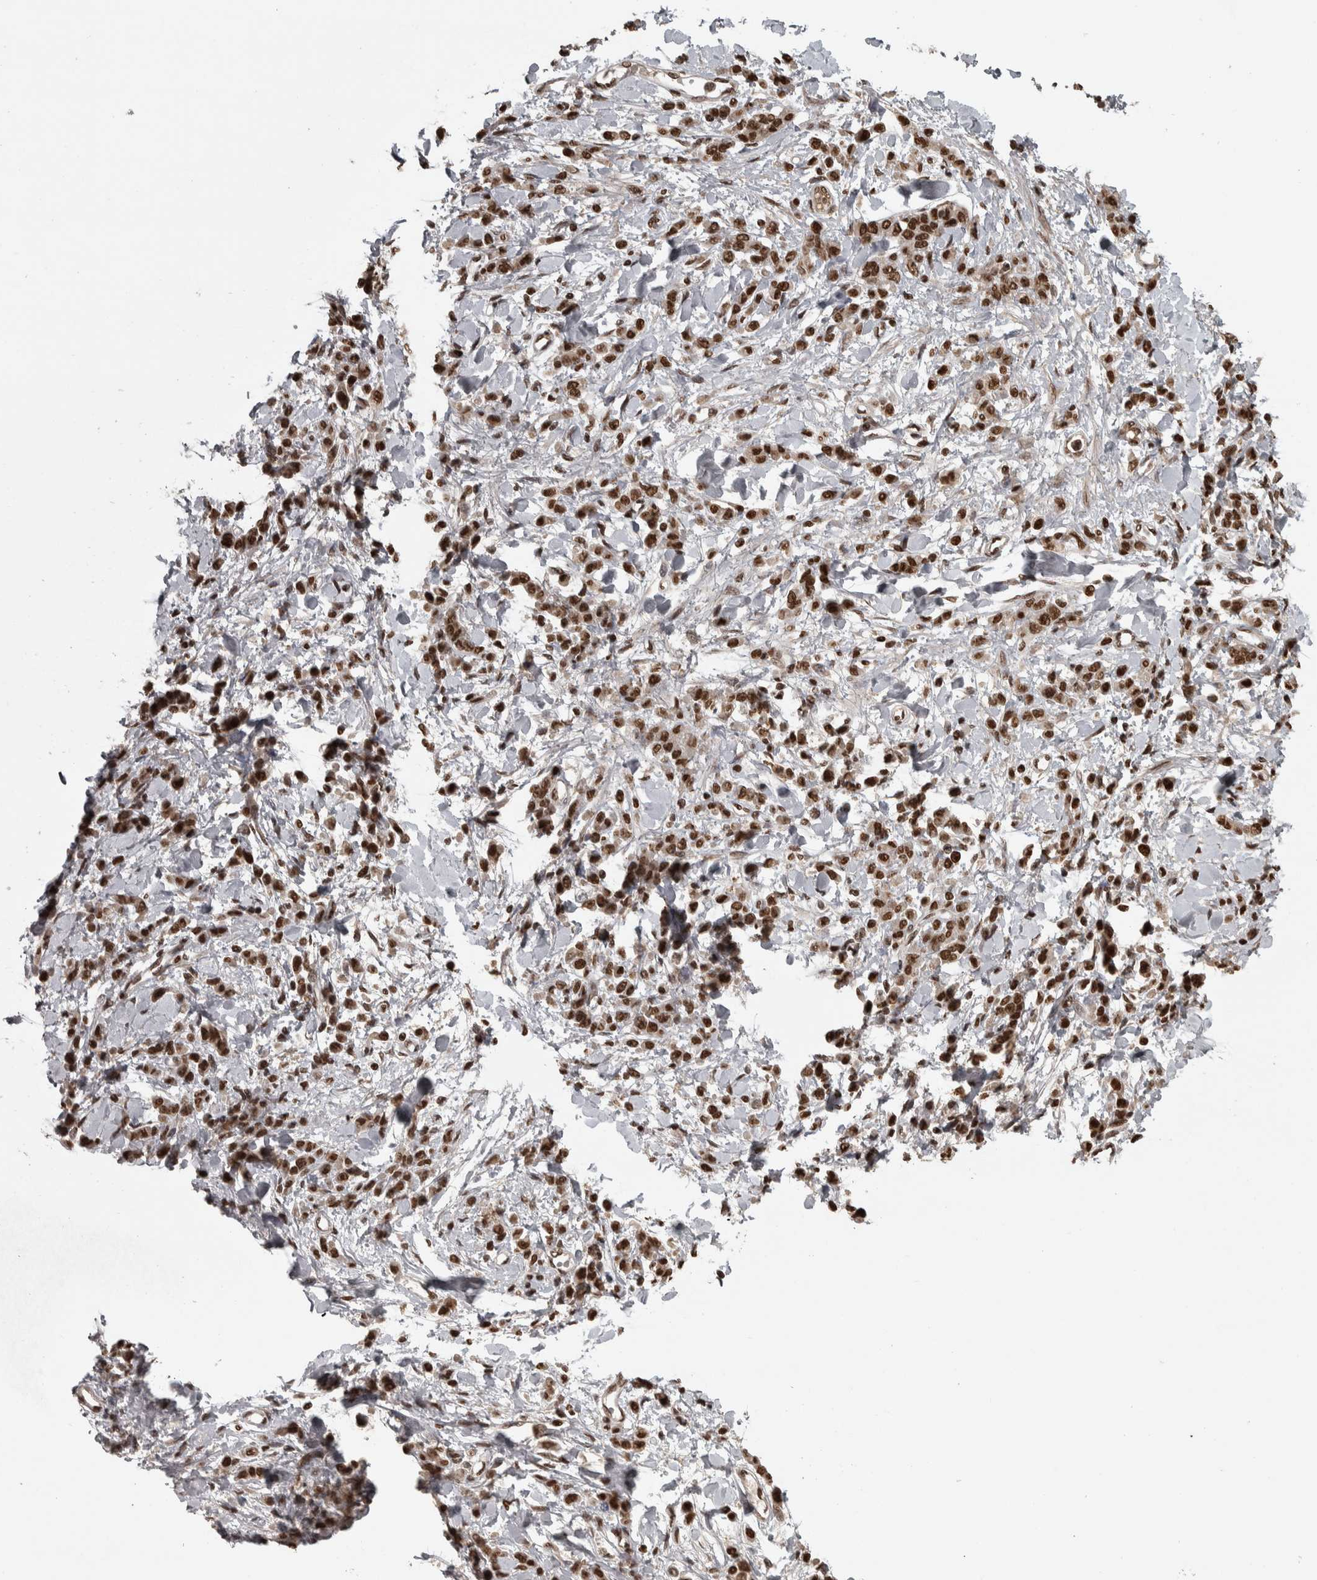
{"staining": {"intensity": "strong", "quantity": ">75%", "location": "nuclear"}, "tissue": "stomach cancer", "cell_type": "Tumor cells", "image_type": "cancer", "snomed": [{"axis": "morphology", "description": "Normal tissue, NOS"}, {"axis": "morphology", "description": "Adenocarcinoma, NOS"}, {"axis": "topography", "description": "Stomach"}], "caption": "High-magnification brightfield microscopy of stomach cancer (adenocarcinoma) stained with DAB (brown) and counterstained with hematoxylin (blue). tumor cells exhibit strong nuclear staining is seen in approximately>75% of cells.", "gene": "ZFHX4", "patient": {"sex": "male", "age": 82}}